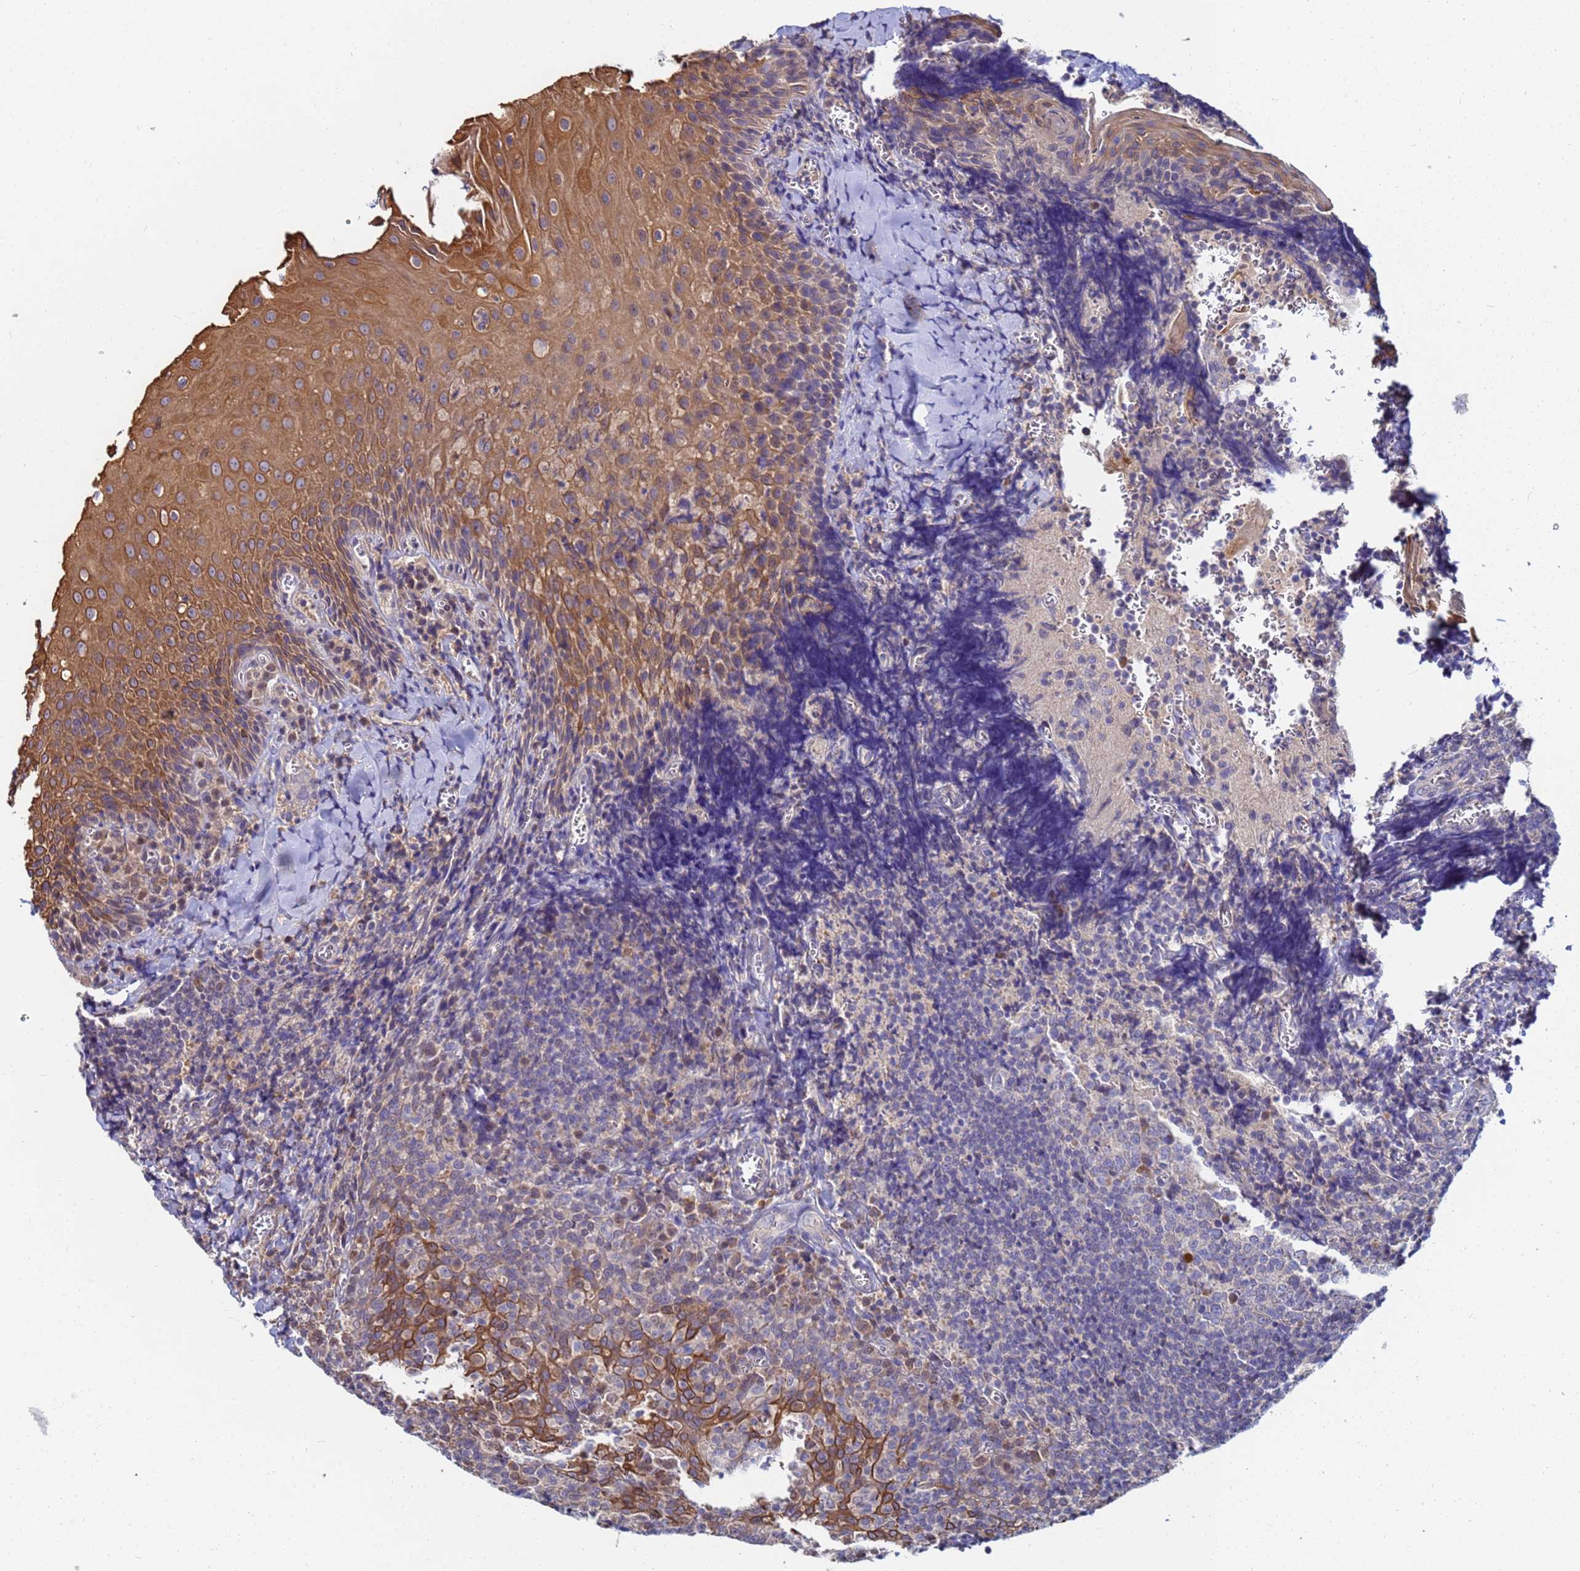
{"staining": {"intensity": "moderate", "quantity": "<25%", "location": "cytoplasmic/membranous"}, "tissue": "tonsil", "cell_type": "Non-germinal center cells", "image_type": "normal", "snomed": [{"axis": "morphology", "description": "Normal tissue, NOS"}, {"axis": "topography", "description": "Tonsil"}], "caption": "A photomicrograph of tonsil stained for a protein demonstrates moderate cytoplasmic/membranous brown staining in non-germinal center cells.", "gene": "C5orf34", "patient": {"sex": "male", "age": 27}}